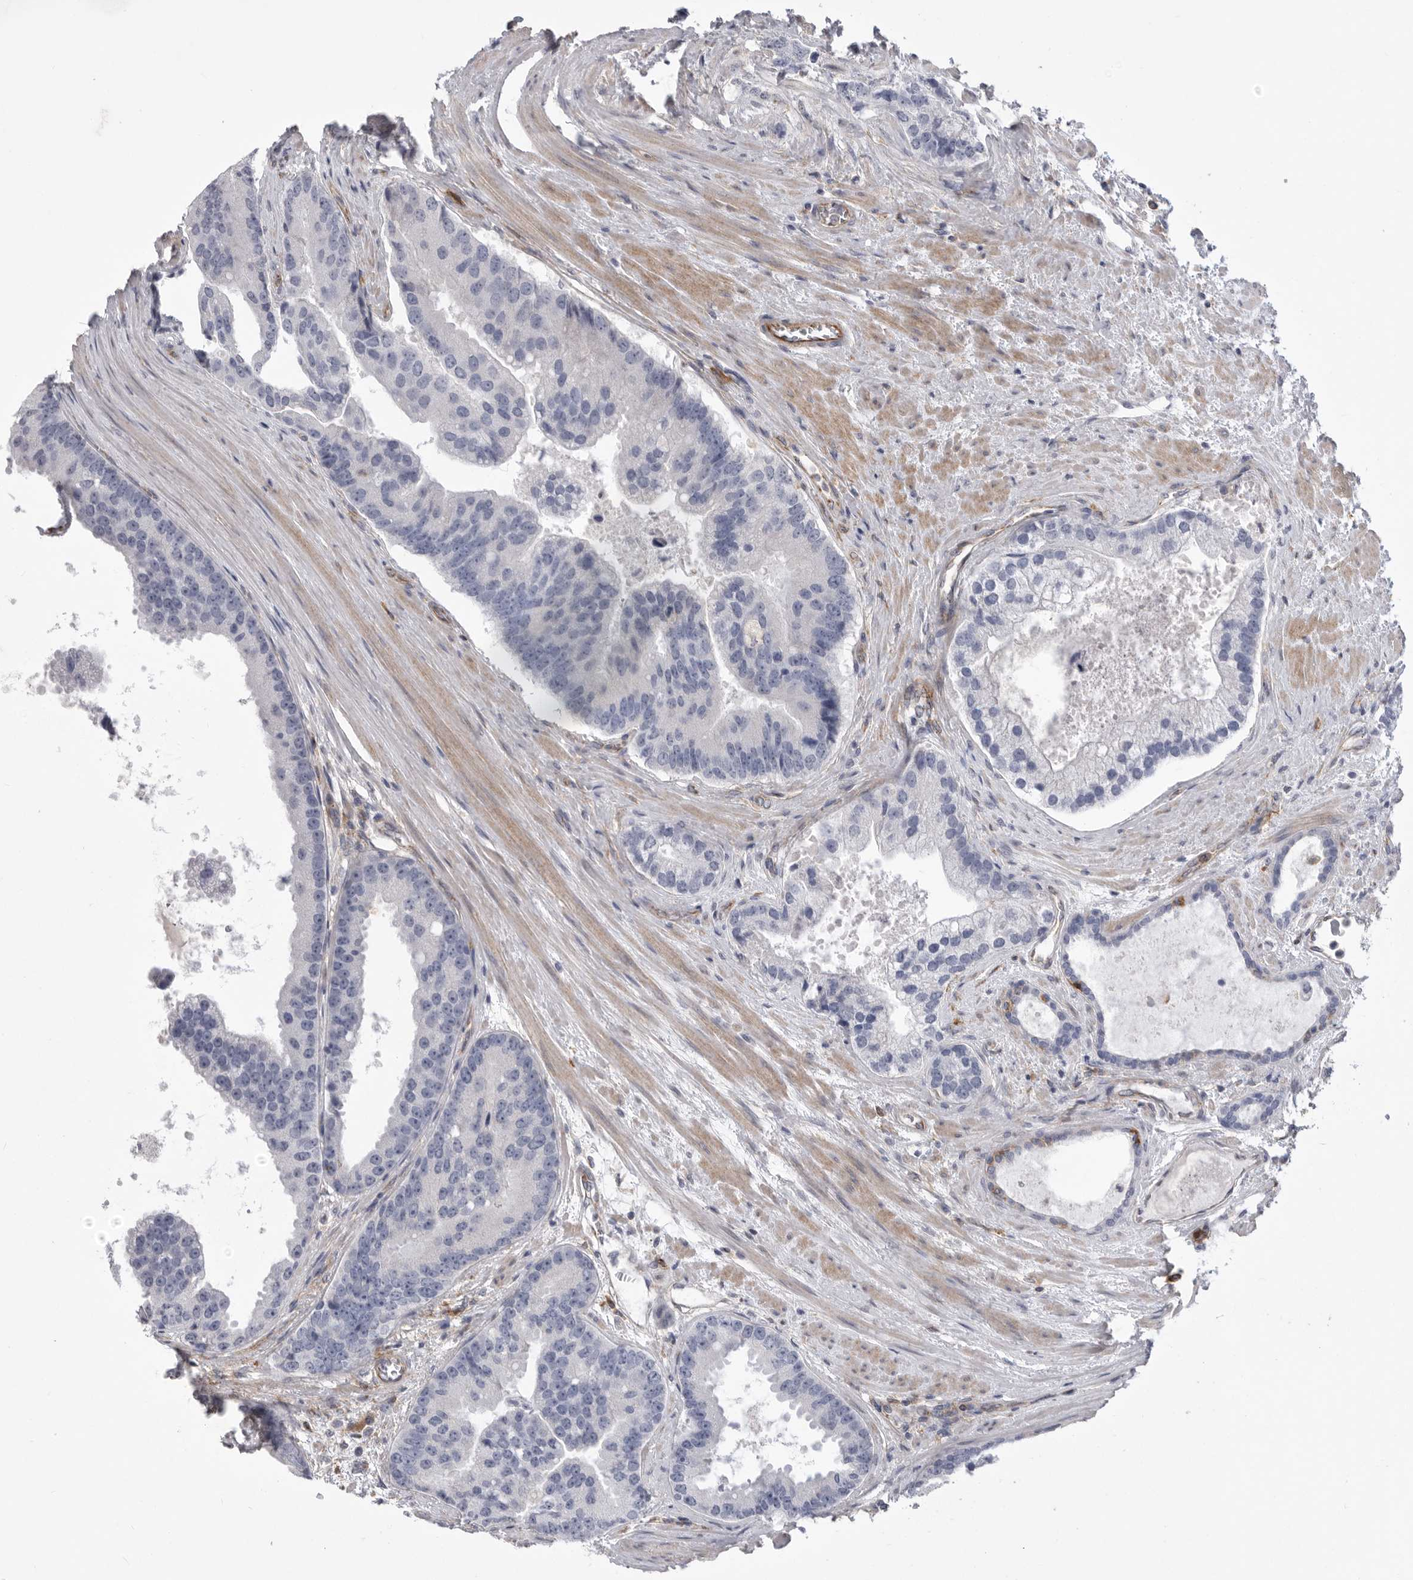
{"staining": {"intensity": "negative", "quantity": "none", "location": "none"}, "tissue": "prostate cancer", "cell_type": "Tumor cells", "image_type": "cancer", "snomed": [{"axis": "morphology", "description": "Adenocarcinoma, High grade"}, {"axis": "topography", "description": "Prostate"}], "caption": "High power microscopy micrograph of an immunohistochemistry photomicrograph of prostate cancer (high-grade adenocarcinoma), revealing no significant positivity in tumor cells.", "gene": "SIGLEC10", "patient": {"sex": "male", "age": 70}}